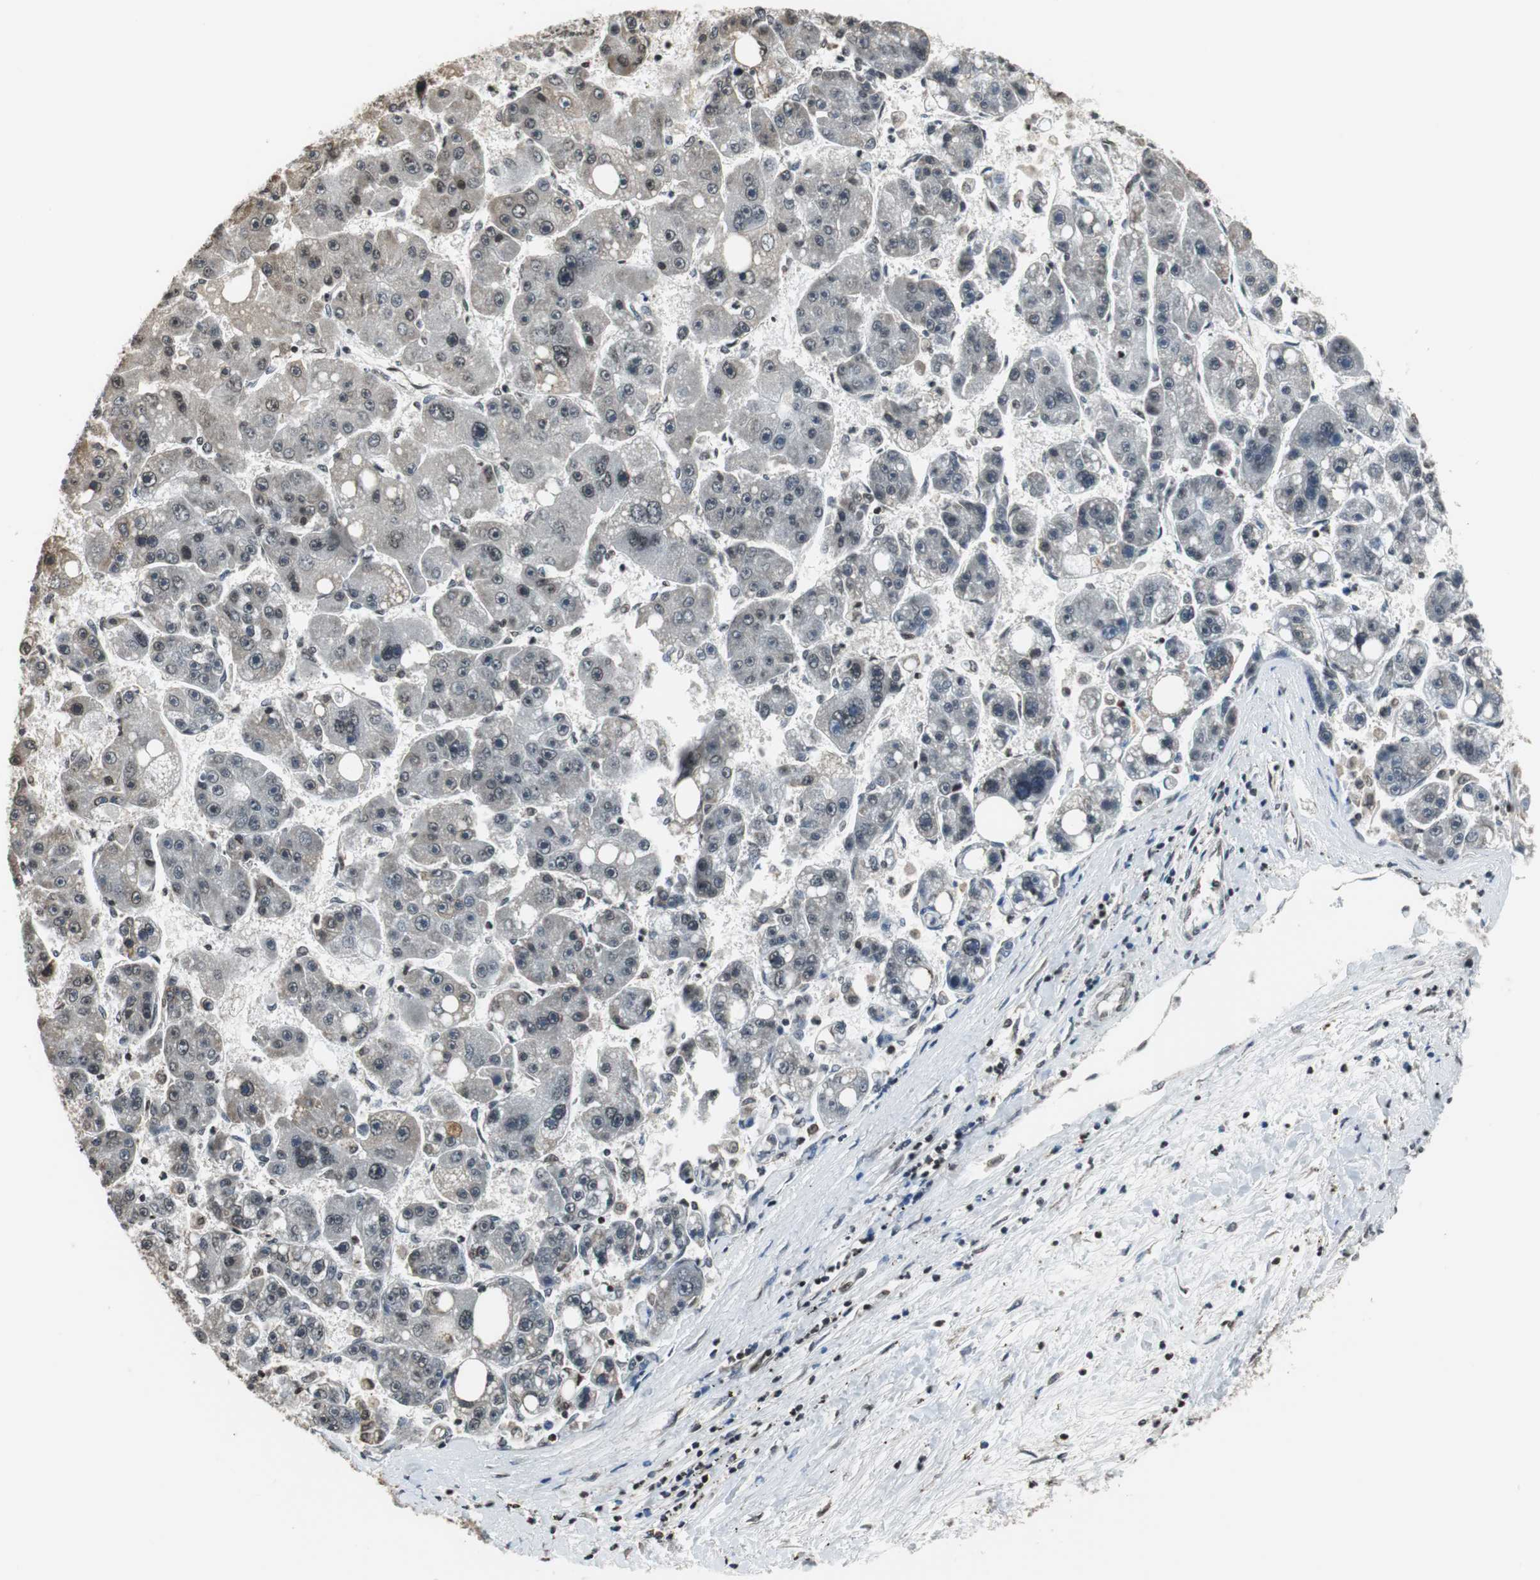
{"staining": {"intensity": "weak", "quantity": "<25%", "location": "cytoplasmic/membranous,nuclear"}, "tissue": "liver cancer", "cell_type": "Tumor cells", "image_type": "cancer", "snomed": [{"axis": "morphology", "description": "Carcinoma, Hepatocellular, NOS"}, {"axis": "topography", "description": "Liver"}], "caption": "The image reveals no significant staining in tumor cells of liver cancer.", "gene": "REST", "patient": {"sex": "female", "age": 61}}